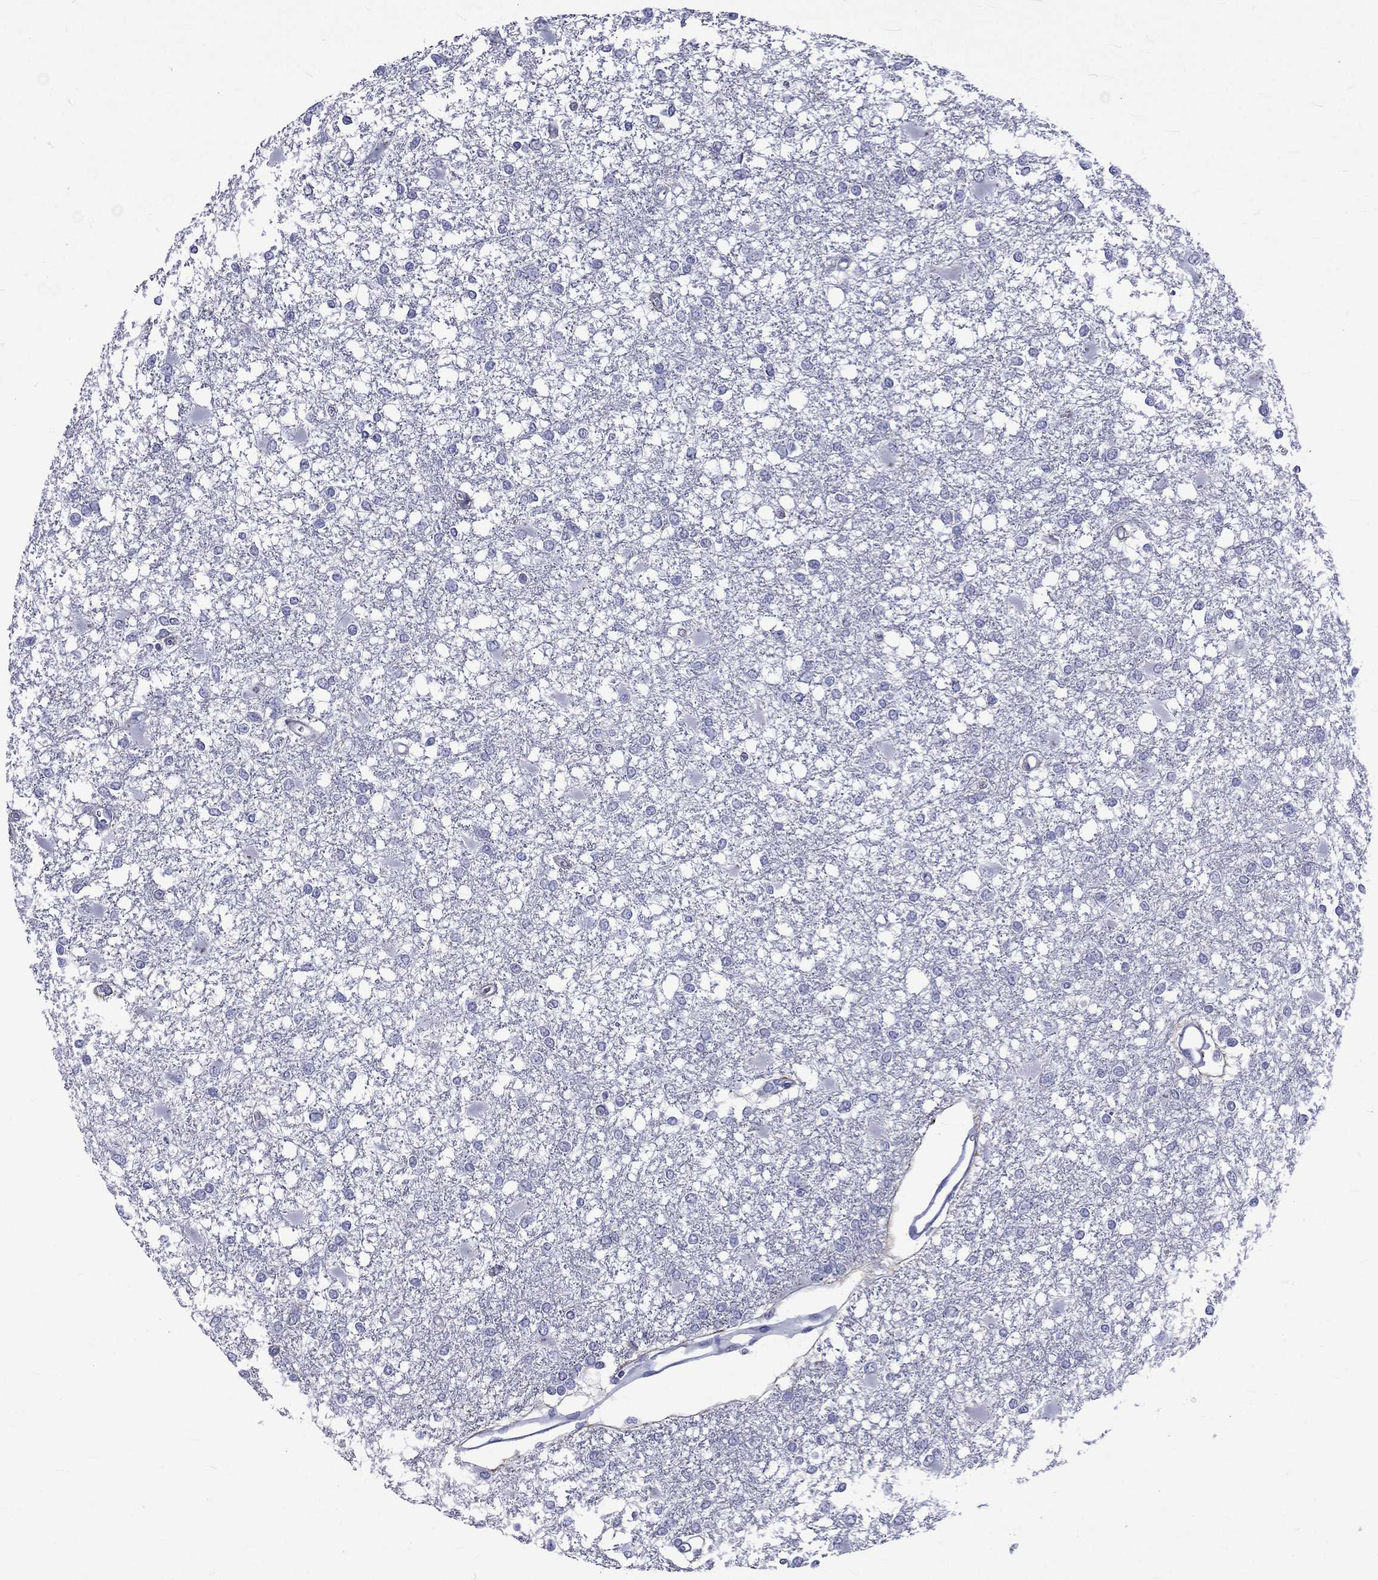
{"staining": {"intensity": "negative", "quantity": "none", "location": "none"}, "tissue": "glioma", "cell_type": "Tumor cells", "image_type": "cancer", "snomed": [{"axis": "morphology", "description": "Glioma, malignant, High grade"}, {"axis": "topography", "description": "Cerebral cortex"}], "caption": "Tumor cells show no significant protein expression in glioma.", "gene": "ELANE", "patient": {"sex": "male", "age": 79}}